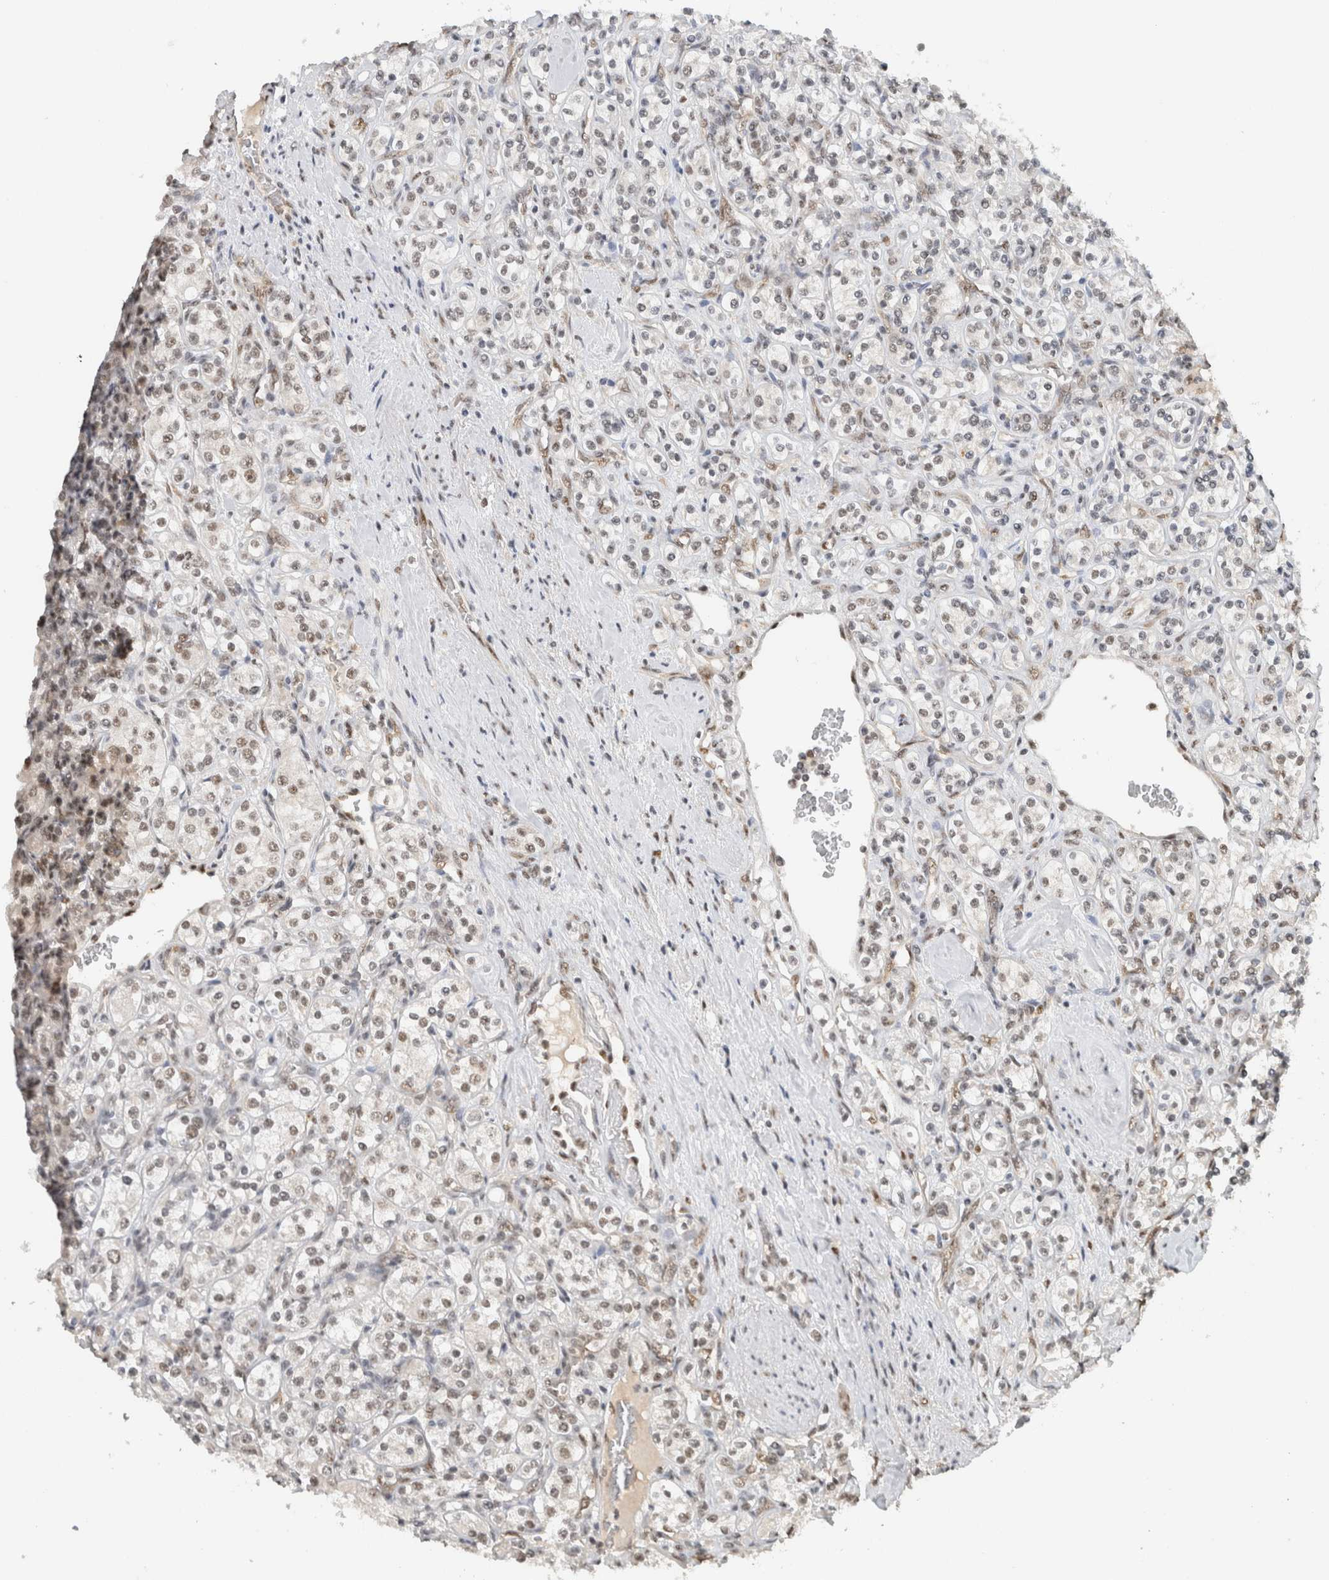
{"staining": {"intensity": "weak", "quantity": ">75%", "location": "nuclear"}, "tissue": "renal cancer", "cell_type": "Tumor cells", "image_type": "cancer", "snomed": [{"axis": "morphology", "description": "Adenocarcinoma, NOS"}, {"axis": "topography", "description": "Kidney"}], "caption": "IHC of human renal cancer (adenocarcinoma) displays low levels of weak nuclear staining in about >75% of tumor cells.", "gene": "DDX42", "patient": {"sex": "male", "age": 77}}